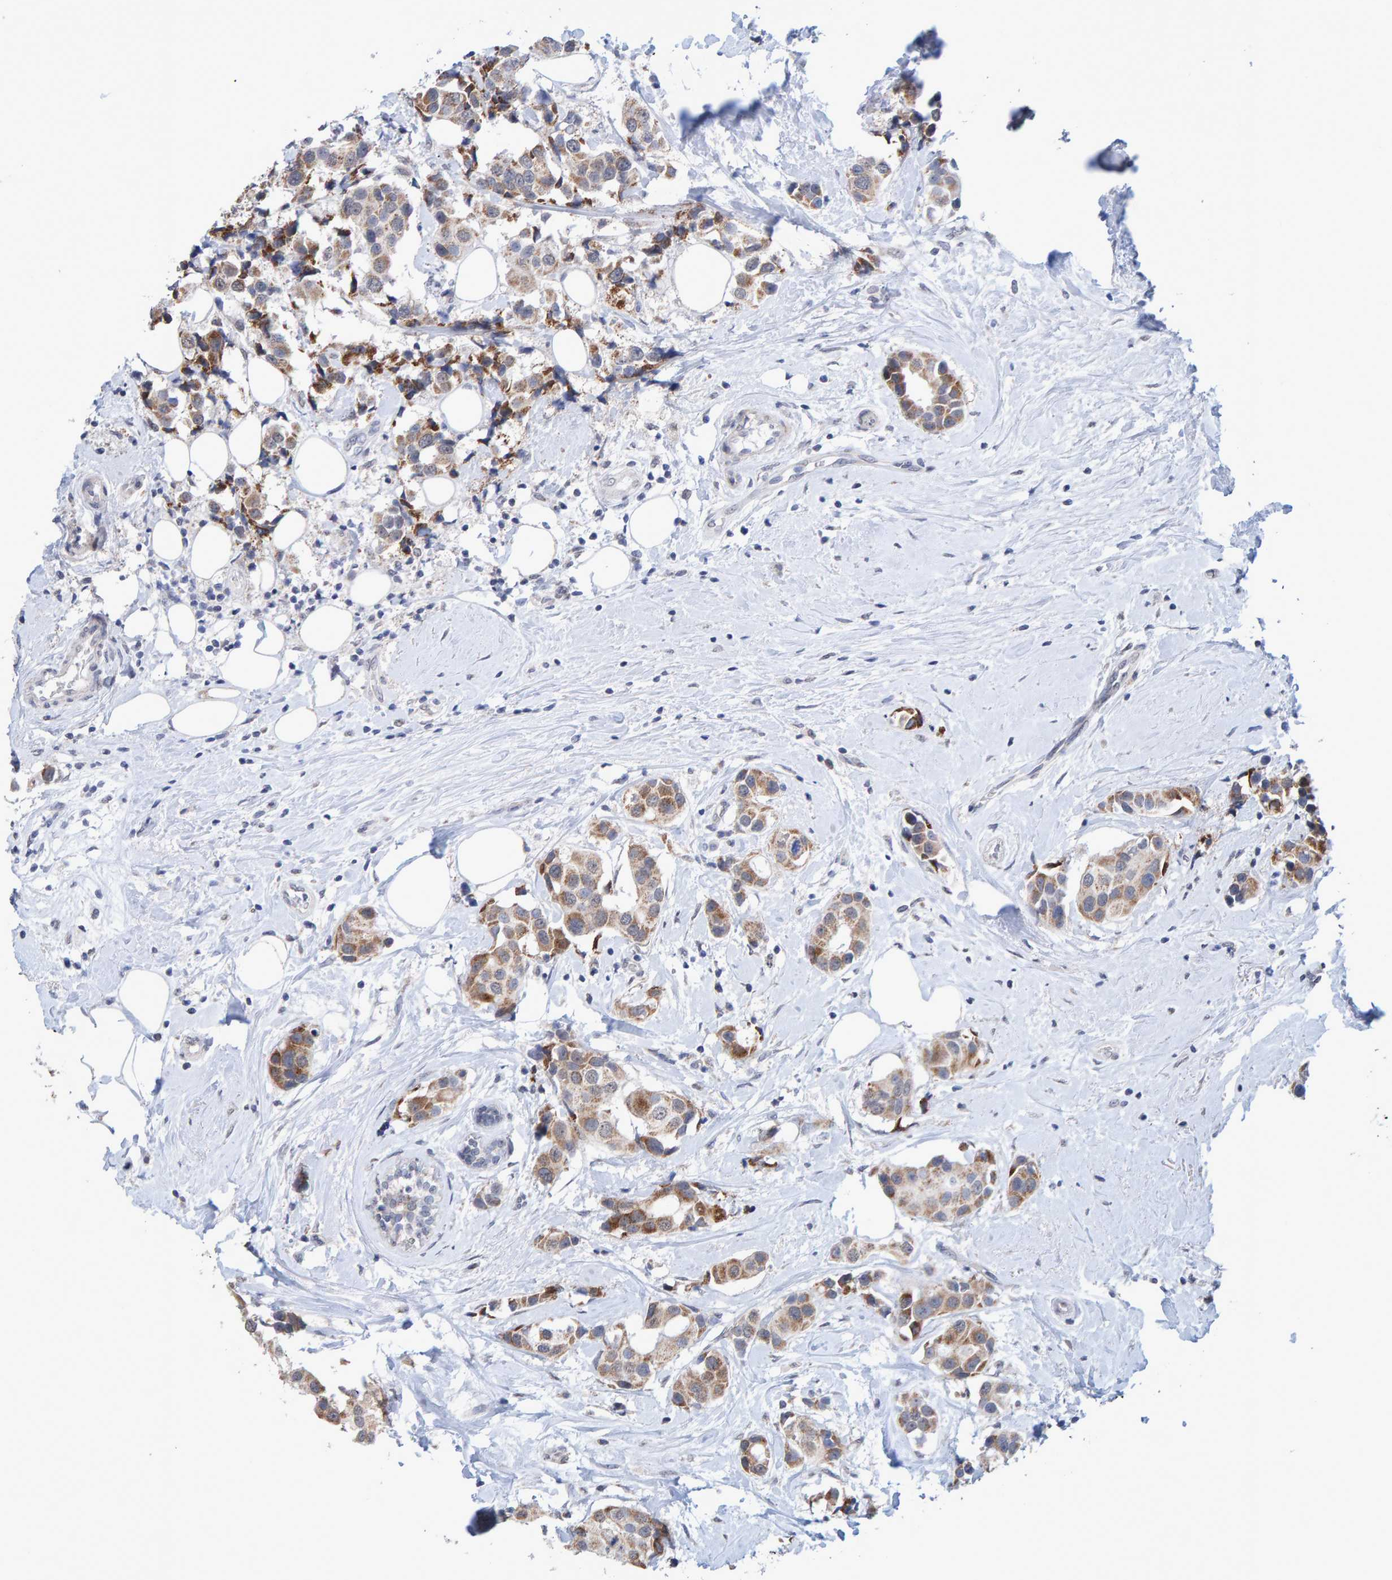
{"staining": {"intensity": "moderate", "quantity": ">75%", "location": "cytoplasmic/membranous"}, "tissue": "breast cancer", "cell_type": "Tumor cells", "image_type": "cancer", "snomed": [{"axis": "morphology", "description": "Normal tissue, NOS"}, {"axis": "morphology", "description": "Duct carcinoma"}, {"axis": "topography", "description": "Breast"}], "caption": "Approximately >75% of tumor cells in breast invasive ductal carcinoma show moderate cytoplasmic/membranous protein expression as visualized by brown immunohistochemical staining.", "gene": "USP43", "patient": {"sex": "female", "age": 39}}